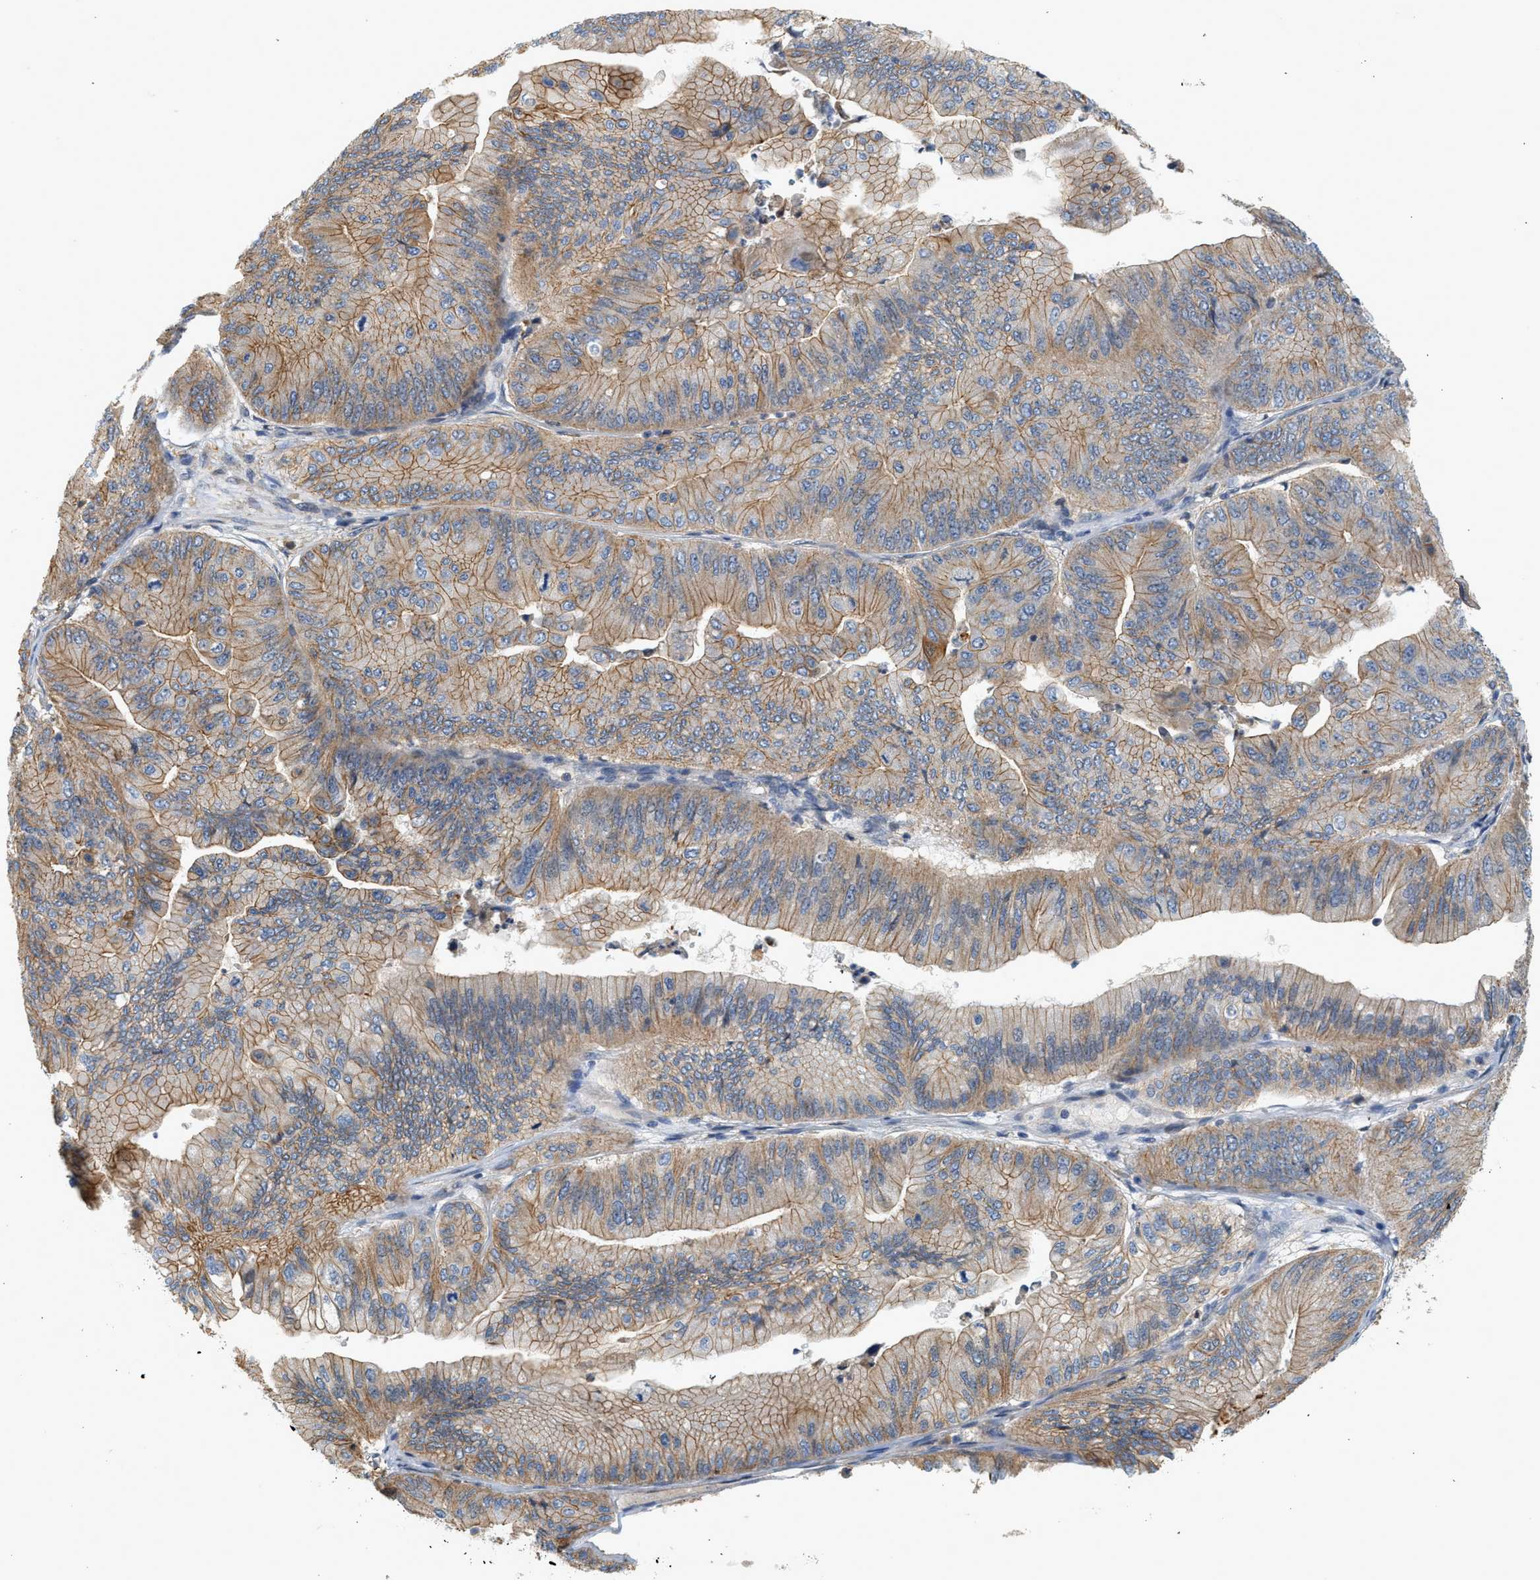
{"staining": {"intensity": "moderate", "quantity": ">75%", "location": "cytoplasmic/membranous"}, "tissue": "ovarian cancer", "cell_type": "Tumor cells", "image_type": "cancer", "snomed": [{"axis": "morphology", "description": "Cystadenocarcinoma, mucinous, NOS"}, {"axis": "topography", "description": "Ovary"}], "caption": "Mucinous cystadenocarcinoma (ovarian) stained with DAB (3,3'-diaminobenzidine) immunohistochemistry (IHC) displays medium levels of moderate cytoplasmic/membranous expression in approximately >75% of tumor cells.", "gene": "CTXN1", "patient": {"sex": "female", "age": 61}}